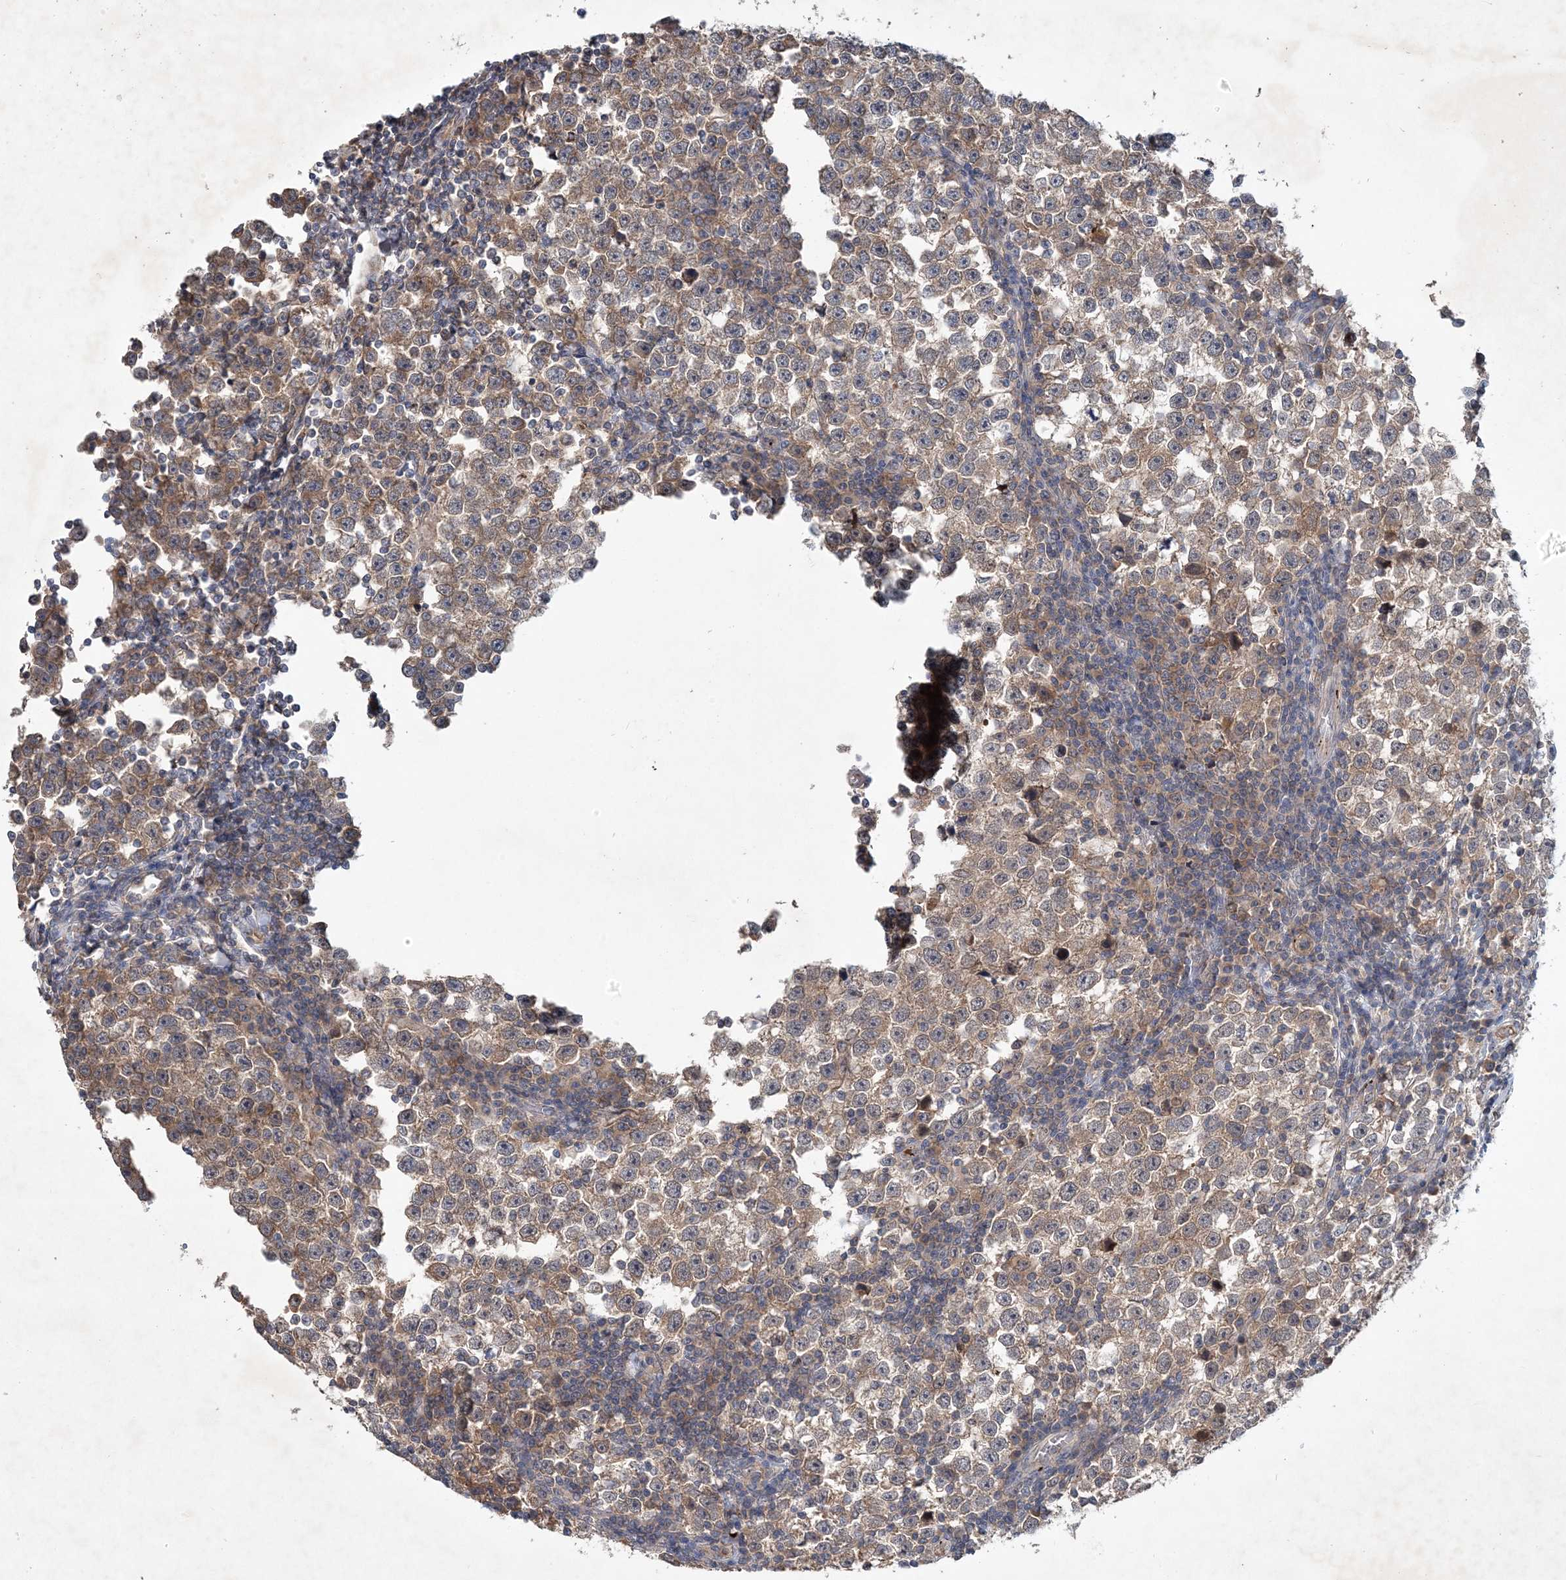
{"staining": {"intensity": "moderate", "quantity": ">75%", "location": "cytoplasmic/membranous"}, "tissue": "testis cancer", "cell_type": "Tumor cells", "image_type": "cancer", "snomed": [{"axis": "morphology", "description": "Normal tissue, NOS"}, {"axis": "morphology", "description": "Seminoma, NOS"}, {"axis": "topography", "description": "Testis"}], "caption": "Immunohistochemical staining of human testis cancer exhibits medium levels of moderate cytoplasmic/membranous protein positivity in about >75% of tumor cells.", "gene": "RNF25", "patient": {"sex": "male", "age": 43}}